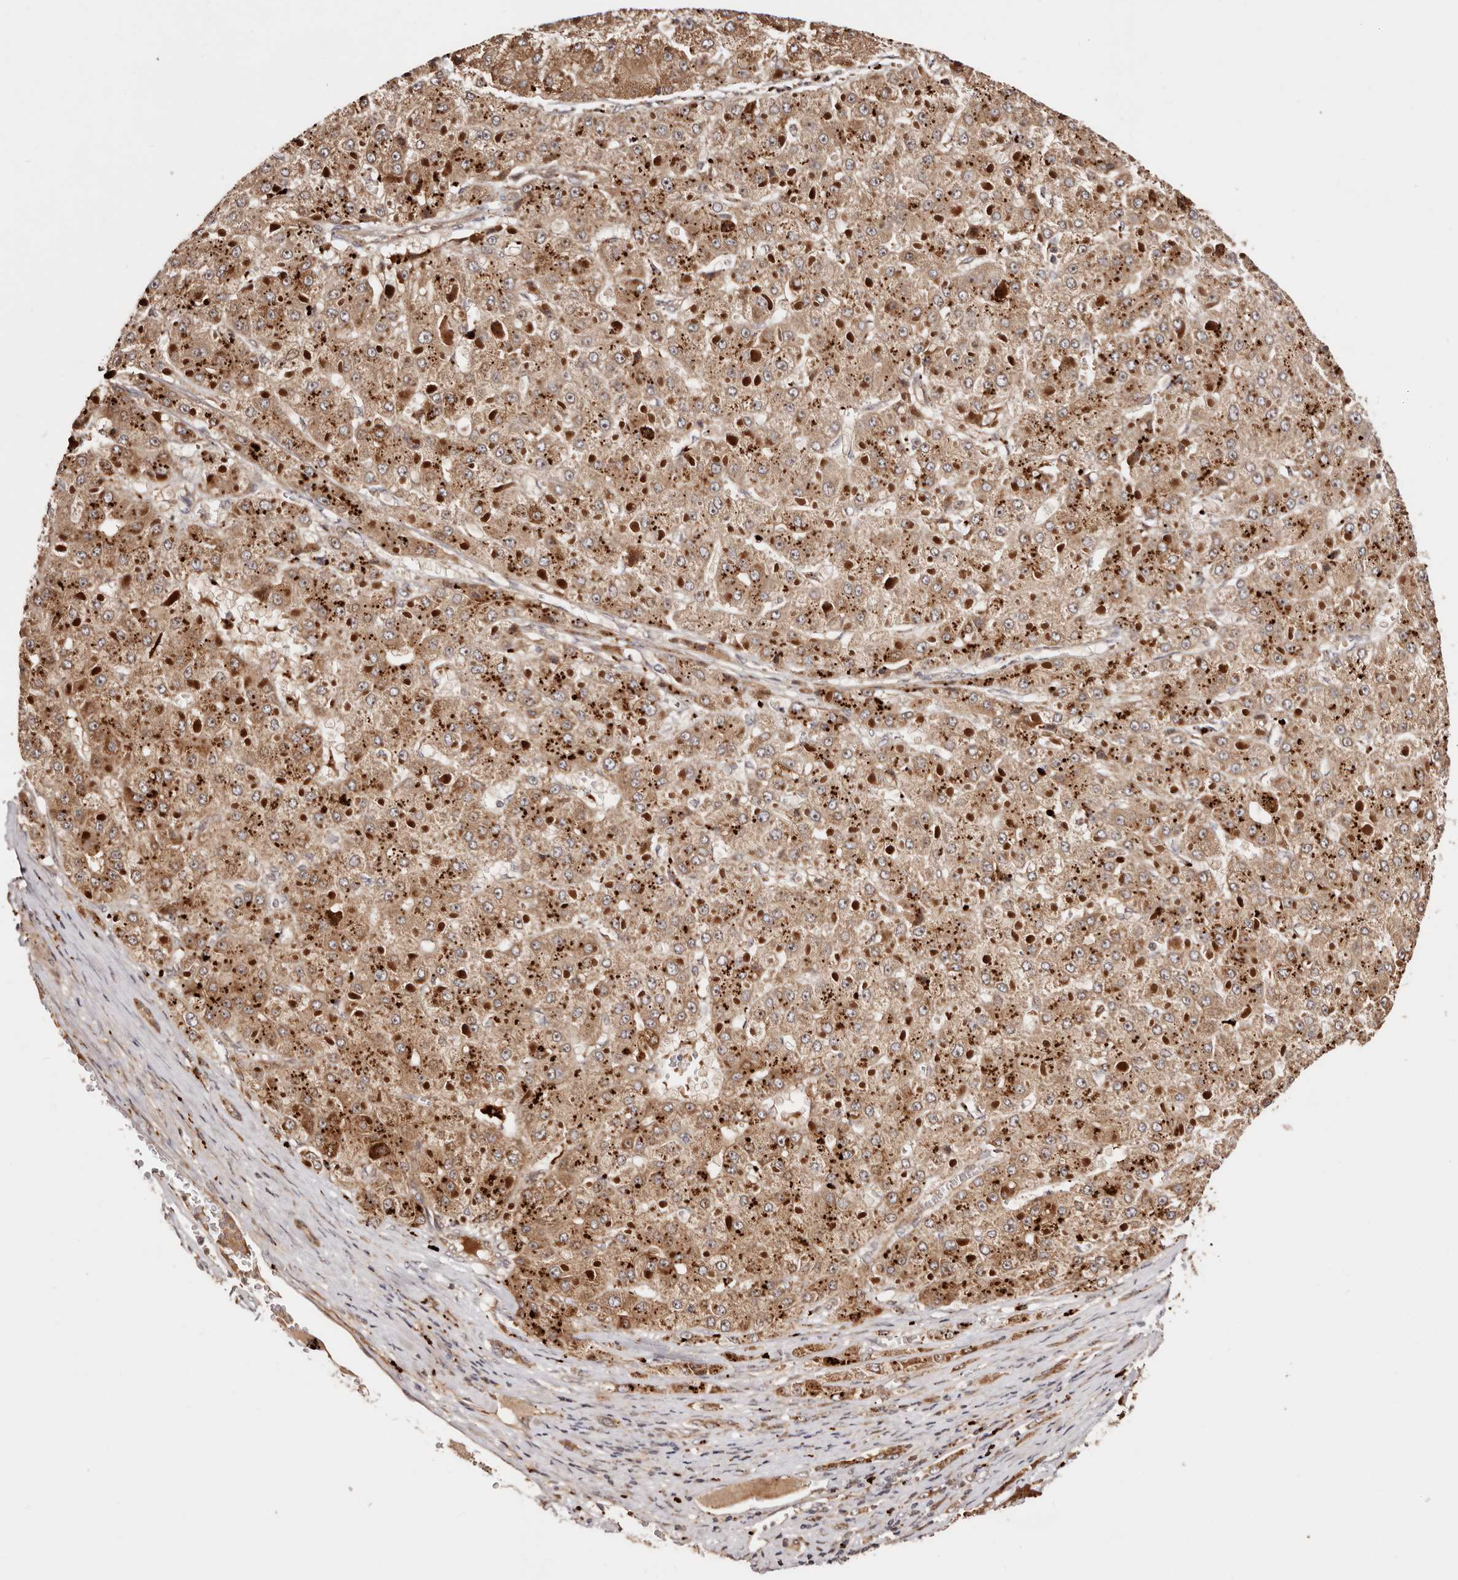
{"staining": {"intensity": "moderate", "quantity": ">75%", "location": "cytoplasmic/membranous,nuclear"}, "tissue": "liver cancer", "cell_type": "Tumor cells", "image_type": "cancer", "snomed": [{"axis": "morphology", "description": "Carcinoma, Hepatocellular, NOS"}, {"axis": "topography", "description": "Liver"}], "caption": "Protein expression analysis of human liver cancer (hepatocellular carcinoma) reveals moderate cytoplasmic/membranous and nuclear staining in about >75% of tumor cells. The staining was performed using DAB to visualize the protein expression in brown, while the nuclei were stained in blue with hematoxylin (Magnification: 20x).", "gene": "PTPN22", "patient": {"sex": "female", "age": 73}}